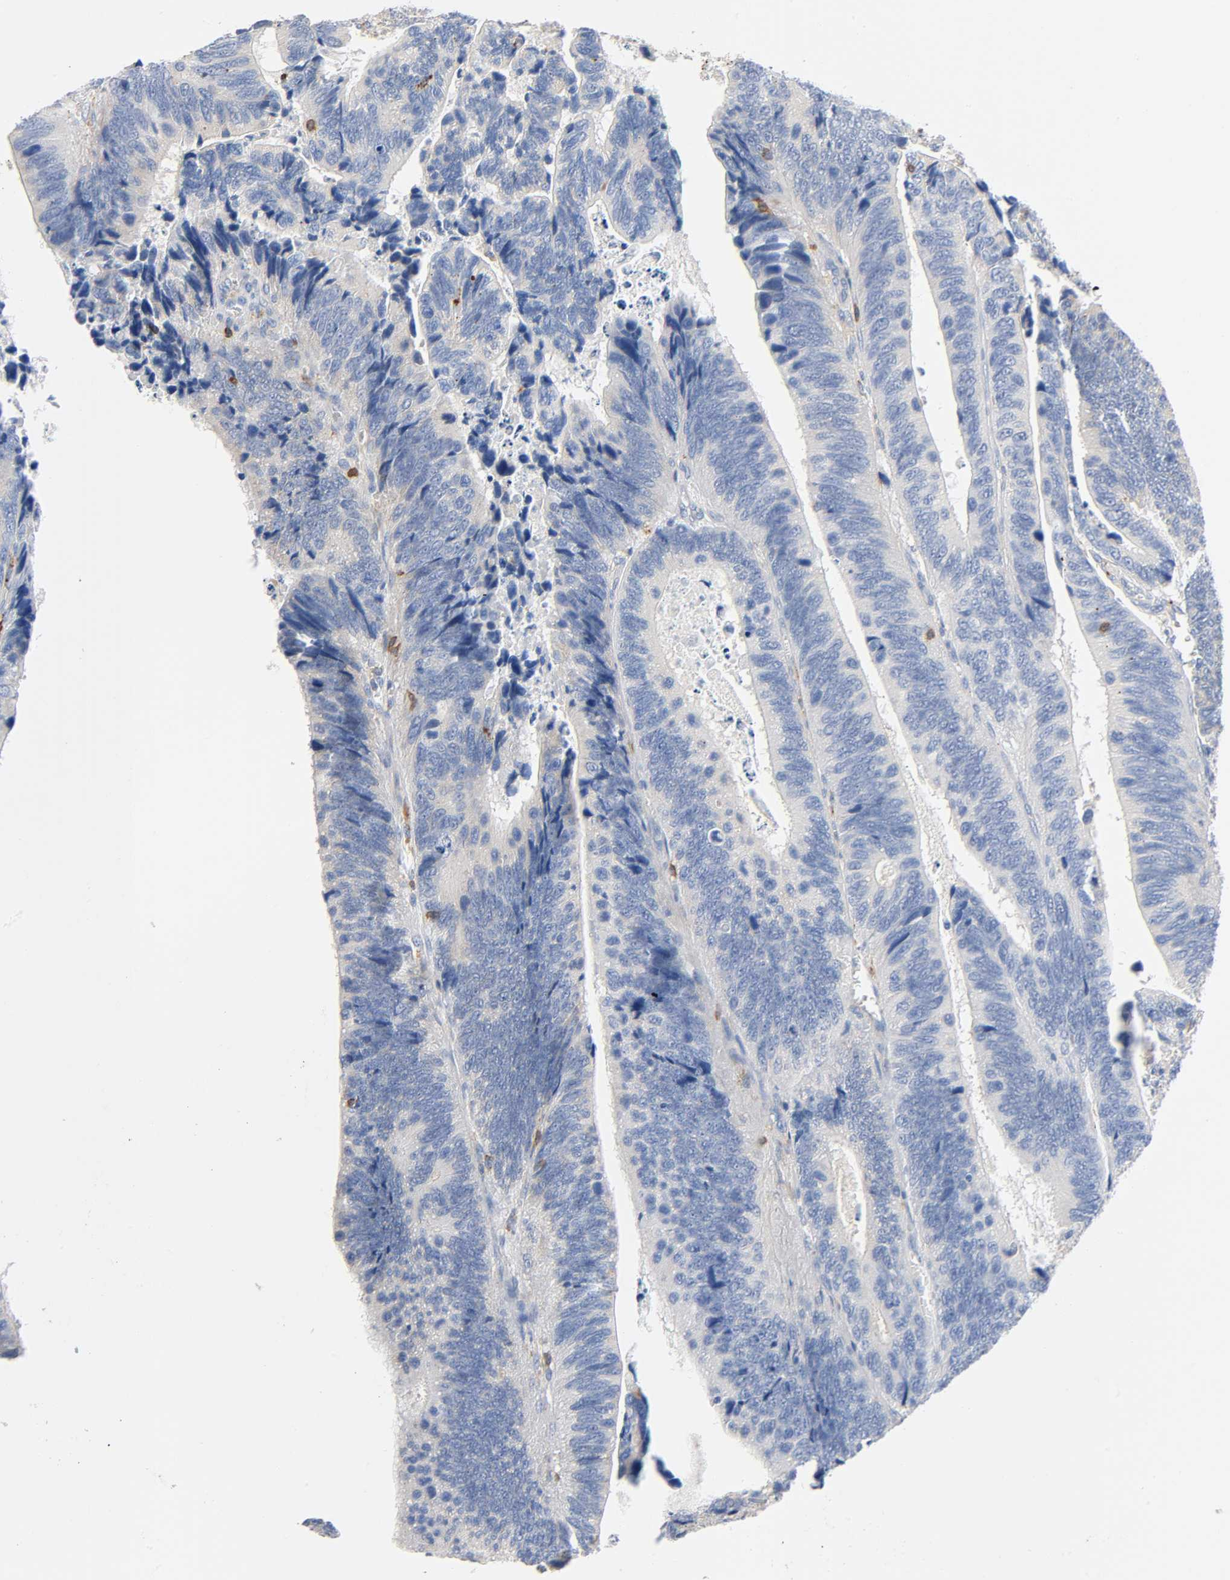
{"staining": {"intensity": "negative", "quantity": "none", "location": "none"}, "tissue": "colorectal cancer", "cell_type": "Tumor cells", "image_type": "cancer", "snomed": [{"axis": "morphology", "description": "Adenocarcinoma, NOS"}, {"axis": "topography", "description": "Colon"}], "caption": "Immunohistochemistry of human colorectal cancer demonstrates no staining in tumor cells.", "gene": "UCKL1", "patient": {"sex": "male", "age": 72}}